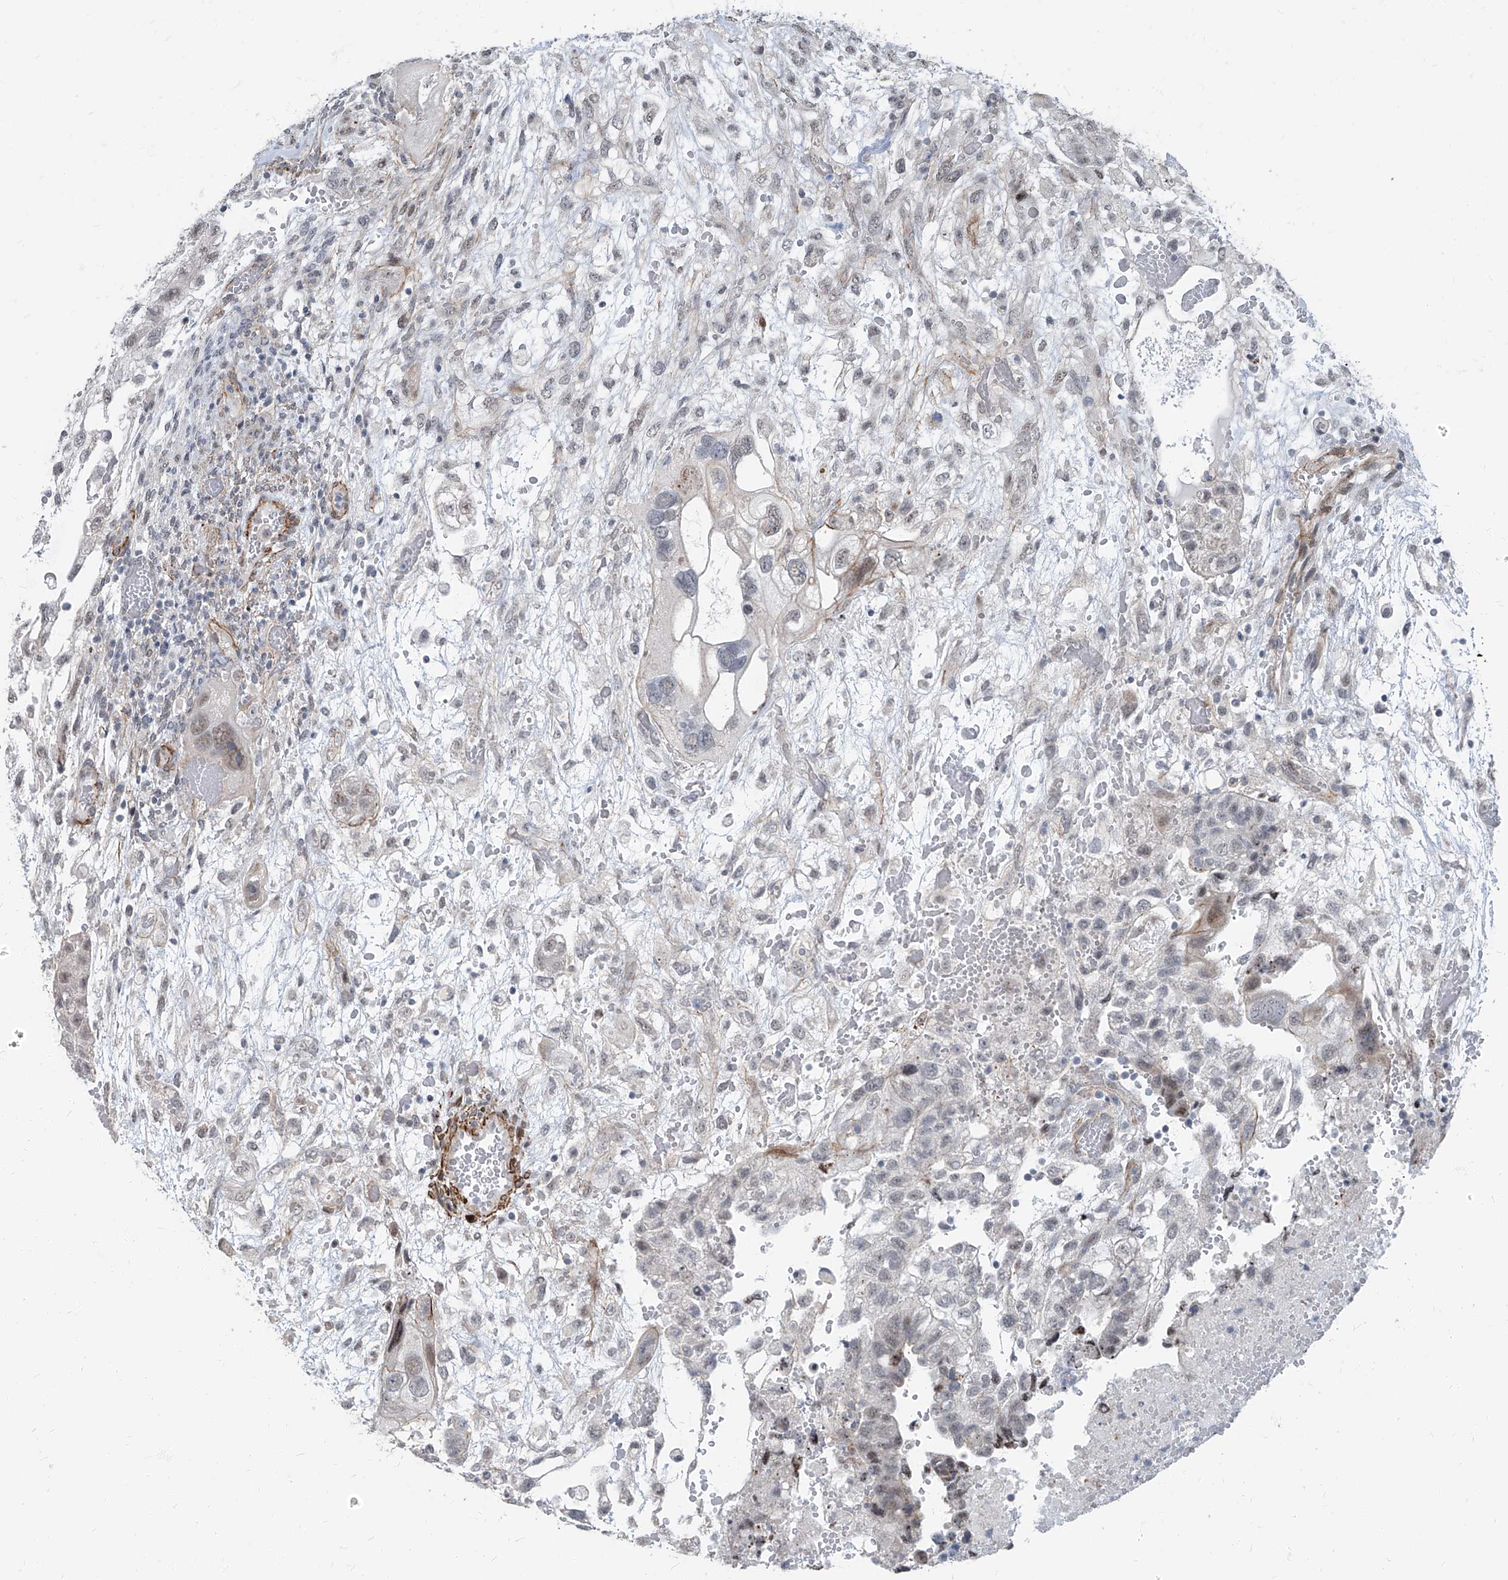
{"staining": {"intensity": "negative", "quantity": "none", "location": "none"}, "tissue": "testis cancer", "cell_type": "Tumor cells", "image_type": "cancer", "snomed": [{"axis": "morphology", "description": "Carcinoma, Embryonal, NOS"}, {"axis": "topography", "description": "Testis"}], "caption": "Protein analysis of testis cancer (embryonal carcinoma) displays no significant positivity in tumor cells.", "gene": "TXLNB", "patient": {"sex": "male", "age": 36}}